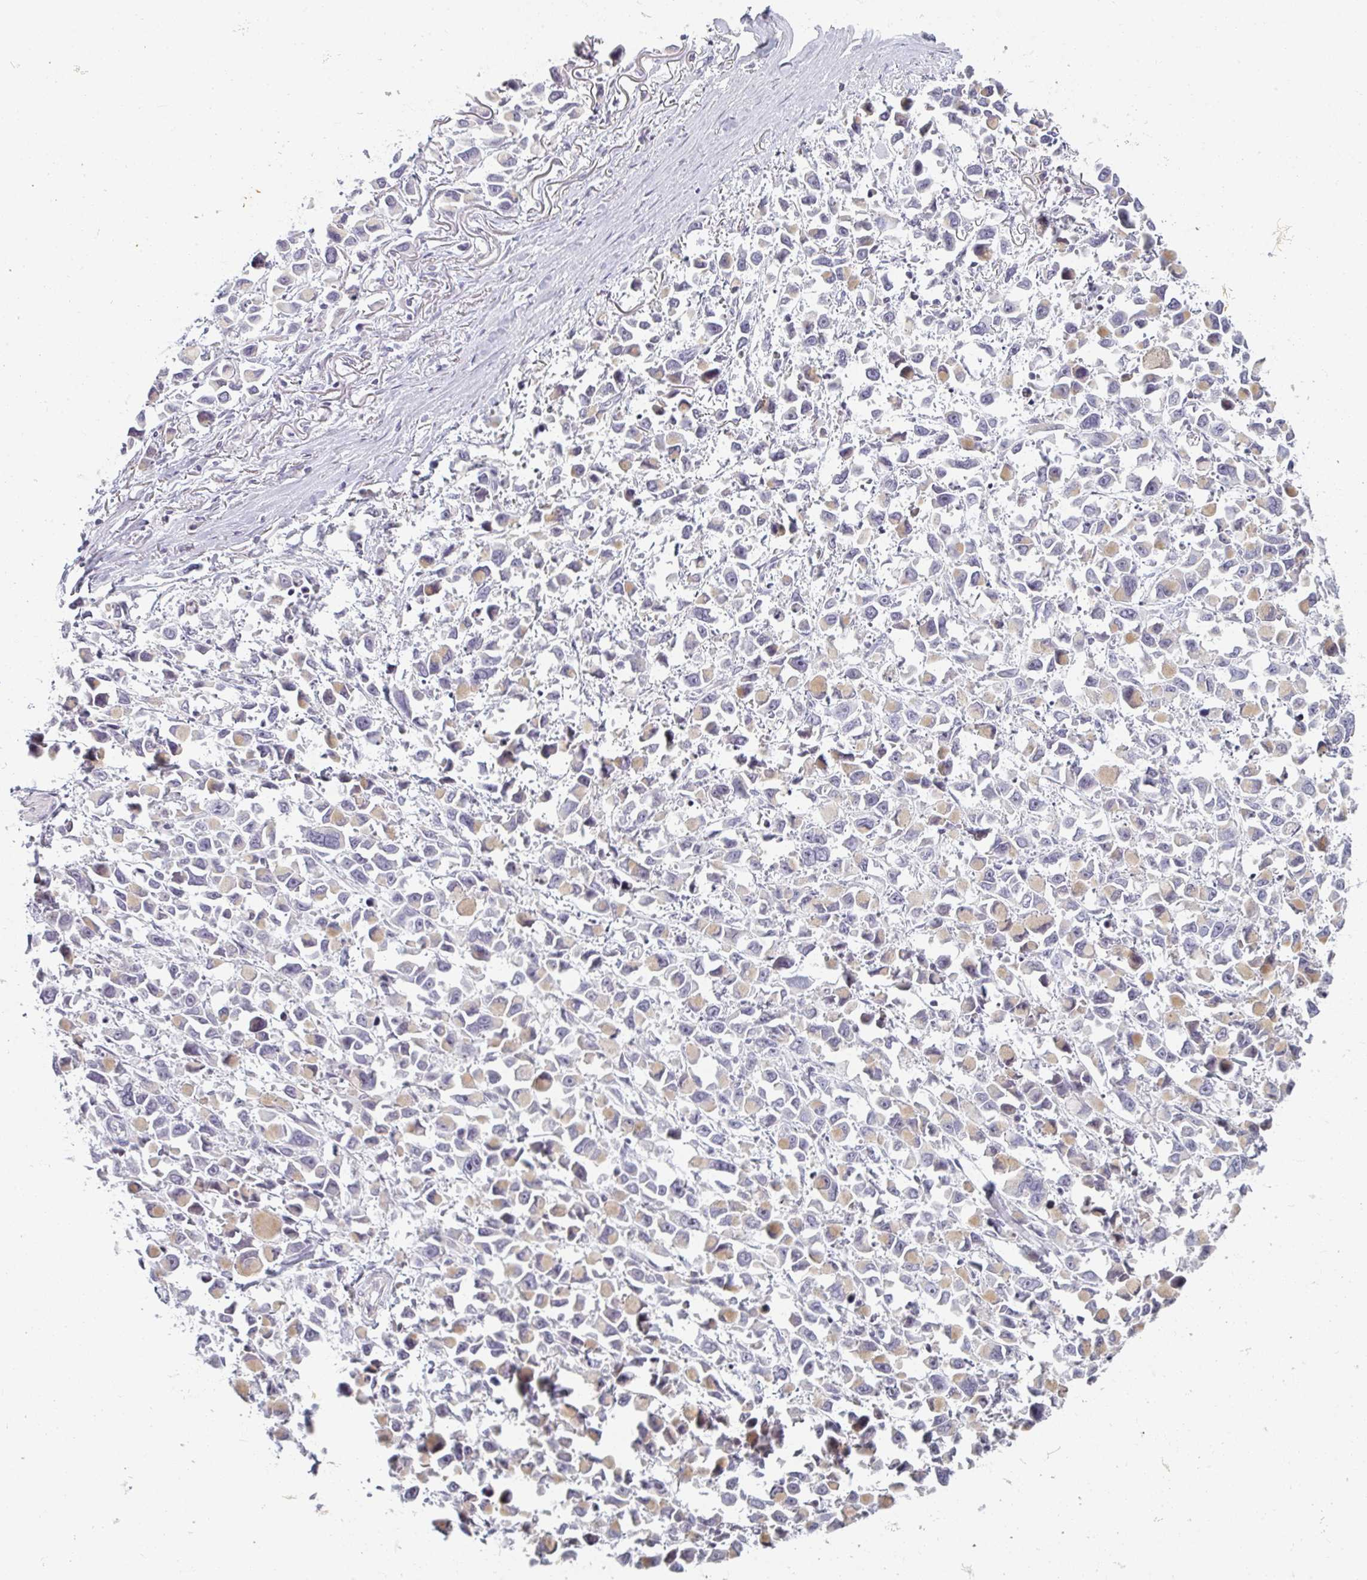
{"staining": {"intensity": "moderate", "quantity": "<25%", "location": "cytoplasmic/membranous"}, "tissue": "stomach cancer", "cell_type": "Tumor cells", "image_type": "cancer", "snomed": [{"axis": "morphology", "description": "Adenocarcinoma, NOS"}, {"axis": "topography", "description": "Stomach"}], "caption": "This is an image of IHC staining of stomach cancer (adenocarcinoma), which shows moderate positivity in the cytoplasmic/membranous of tumor cells.", "gene": "RBBP6", "patient": {"sex": "female", "age": 81}}